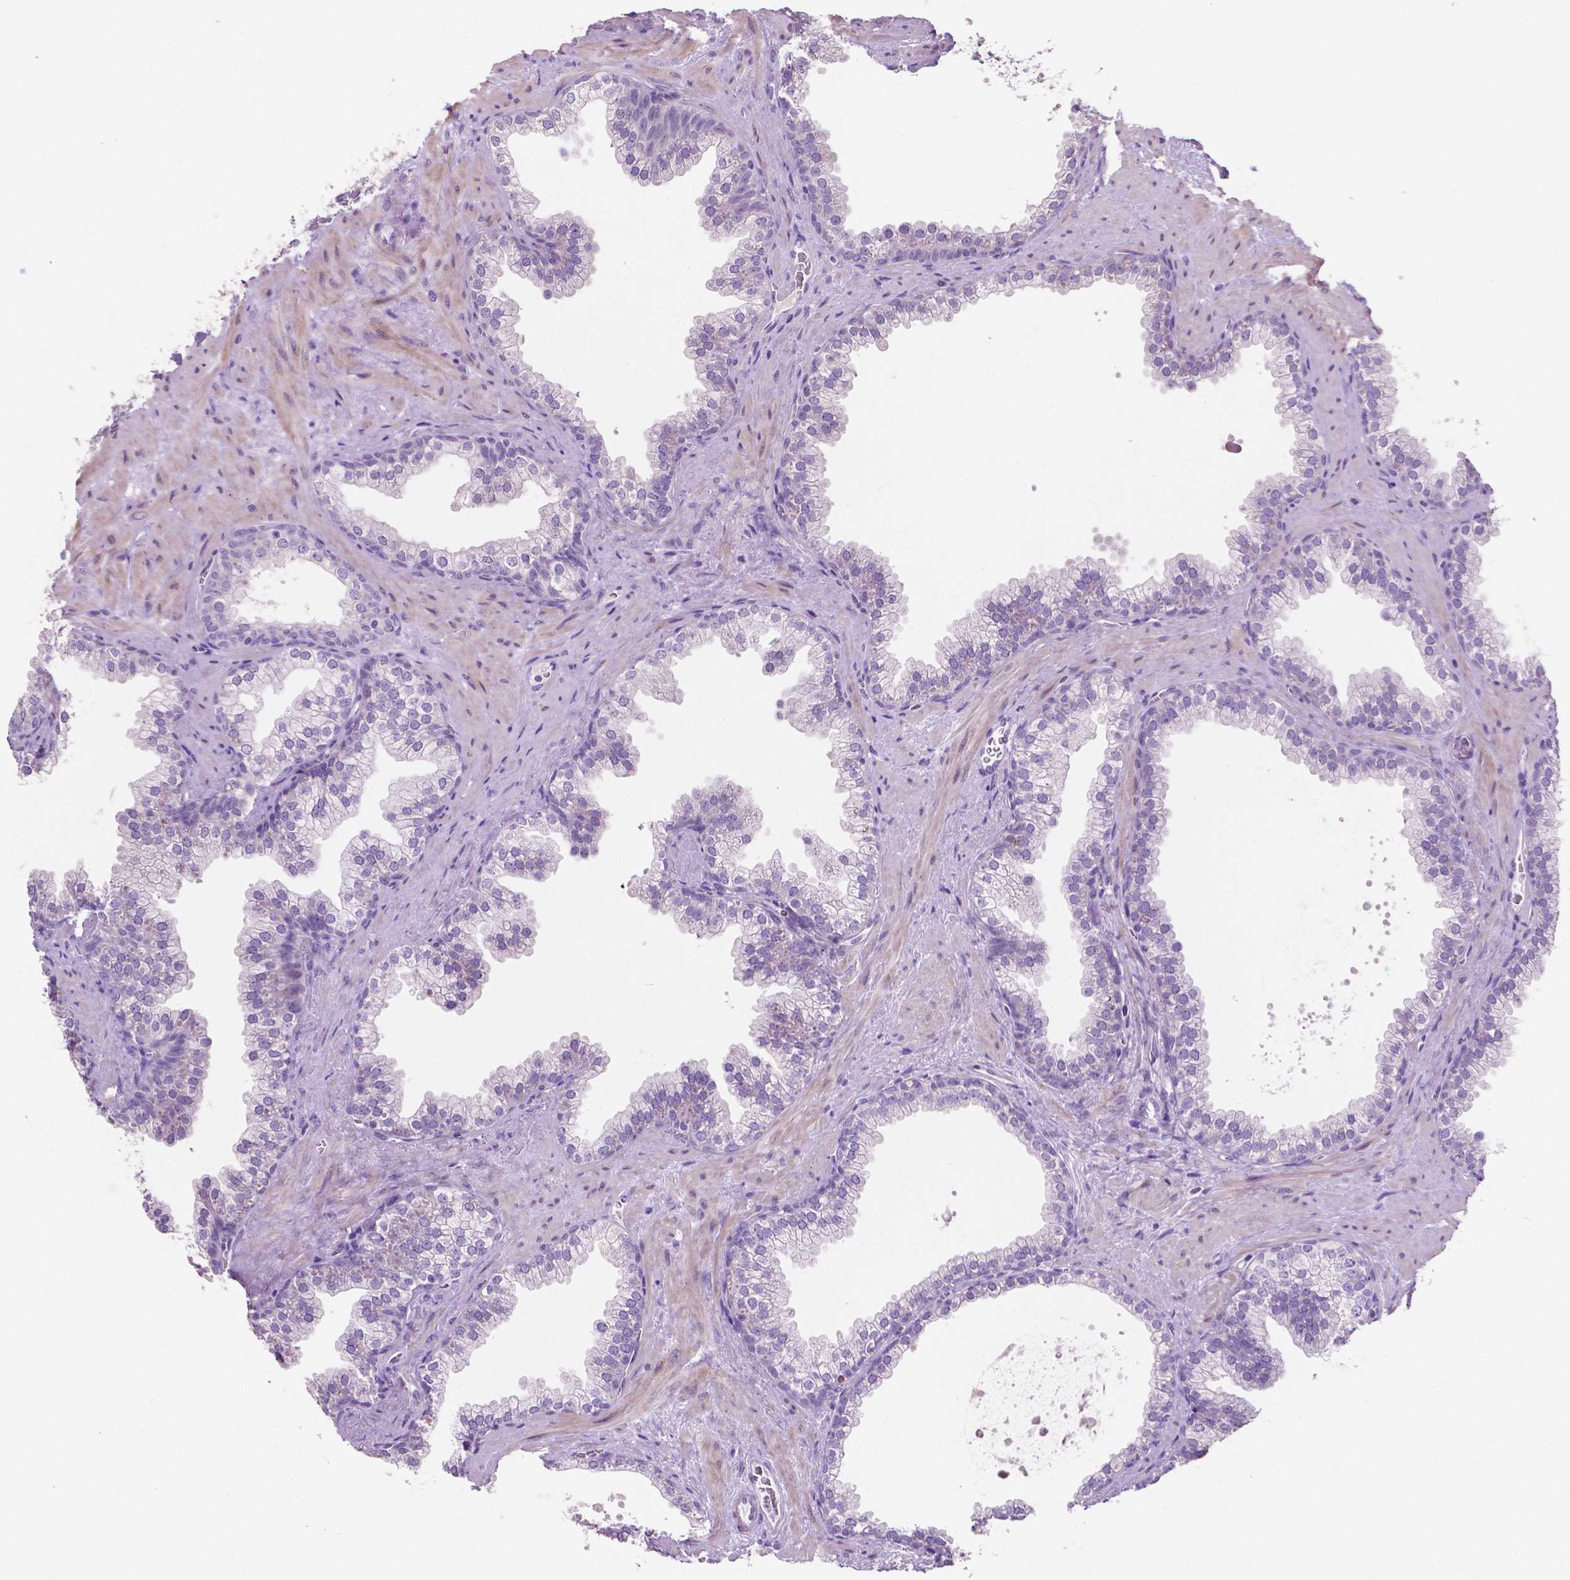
{"staining": {"intensity": "negative", "quantity": "none", "location": "none"}, "tissue": "prostate", "cell_type": "Glandular cells", "image_type": "normal", "snomed": [{"axis": "morphology", "description": "Normal tissue, NOS"}, {"axis": "topography", "description": "Prostate"}], "caption": "A high-resolution histopathology image shows immunohistochemistry (IHC) staining of unremarkable prostate, which demonstrates no significant expression in glandular cells.", "gene": "CLDN17", "patient": {"sex": "male", "age": 79}}